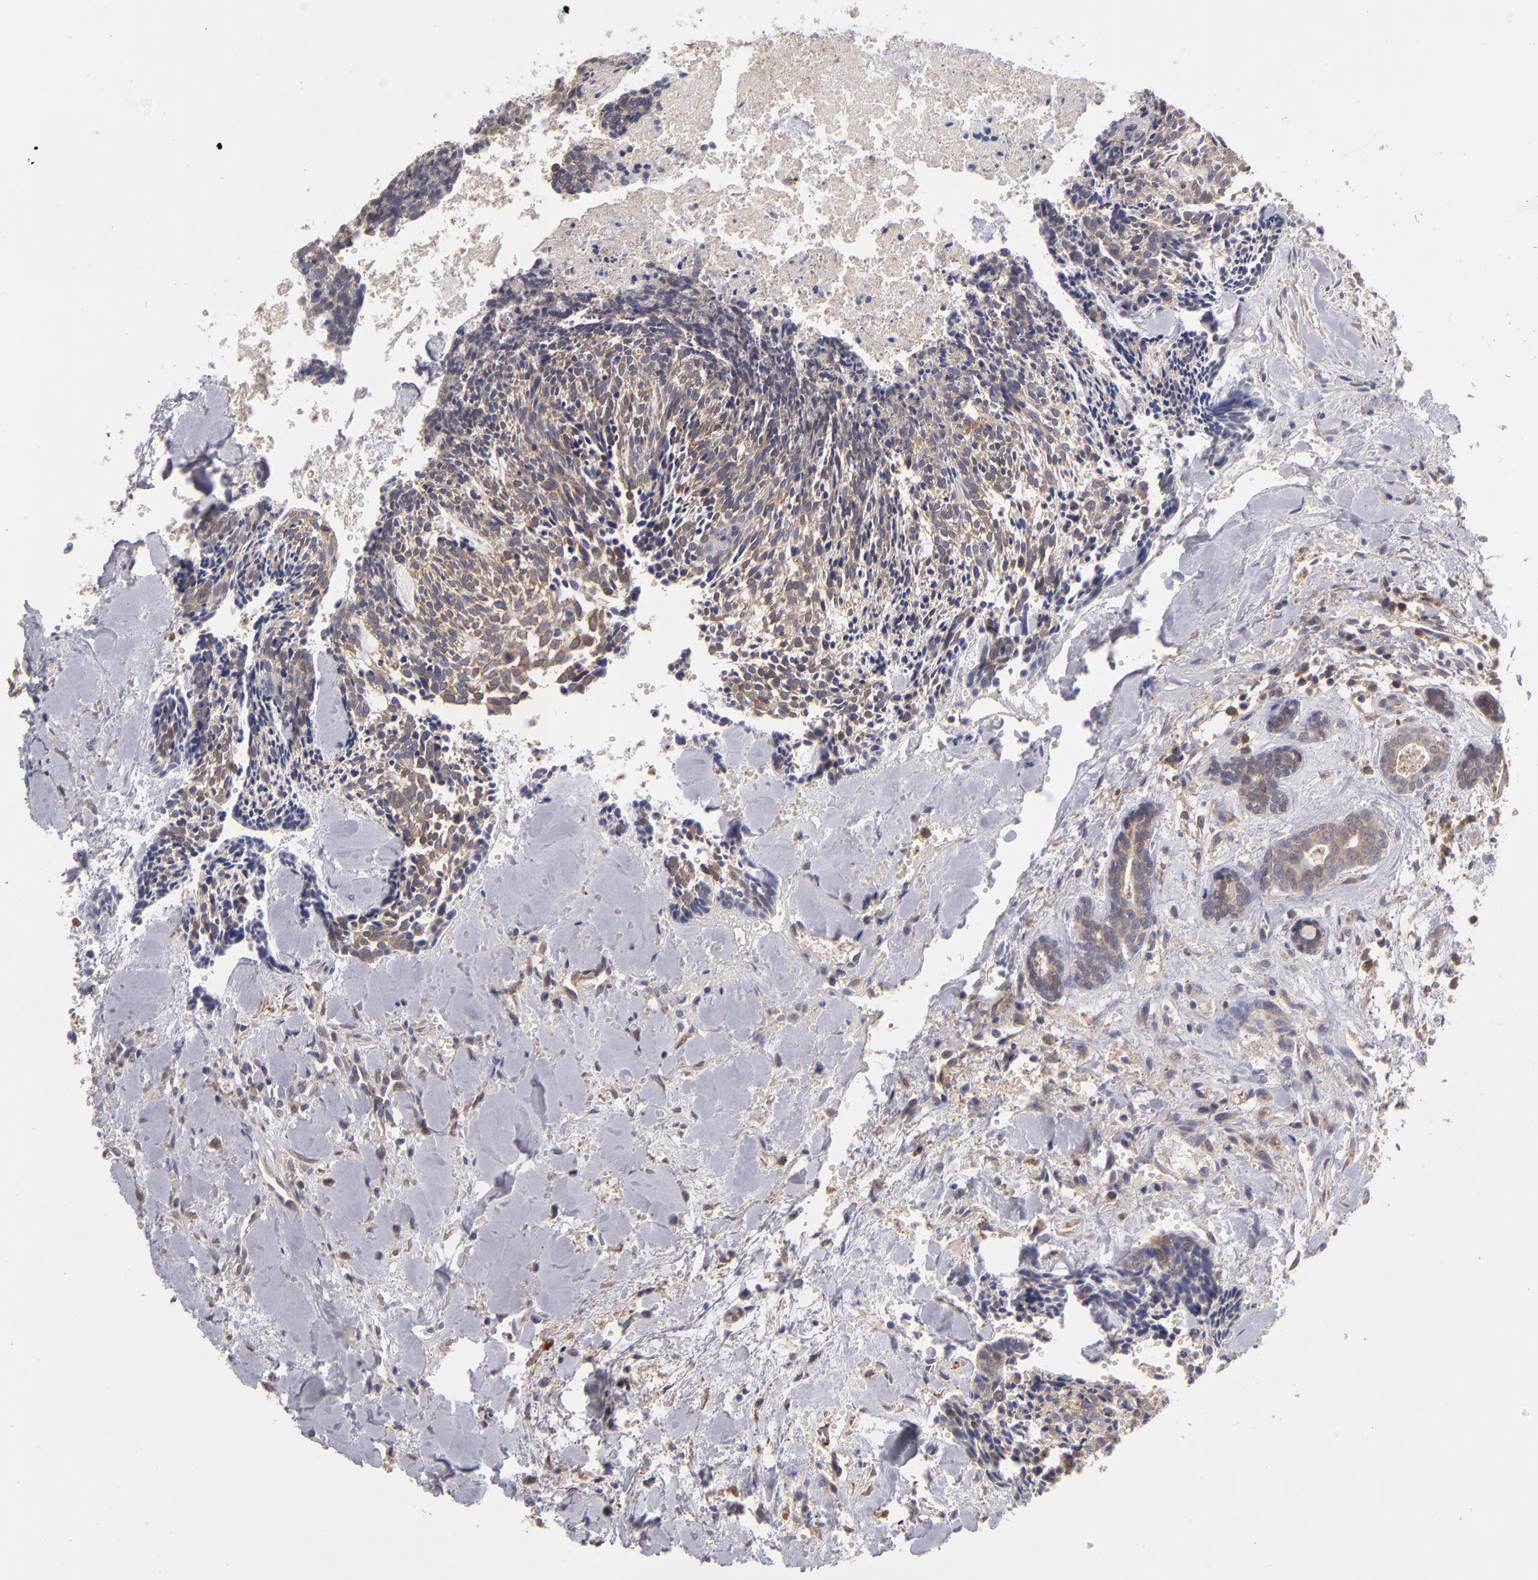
{"staining": {"intensity": "moderate", "quantity": ">75%", "location": "cytoplasmic/membranous"}, "tissue": "head and neck cancer", "cell_type": "Tumor cells", "image_type": "cancer", "snomed": [{"axis": "morphology", "description": "Squamous cell carcinoma, NOS"}, {"axis": "topography", "description": "Salivary gland"}, {"axis": "topography", "description": "Head-Neck"}], "caption": "The micrograph reveals a brown stain indicating the presence of a protein in the cytoplasmic/membranous of tumor cells in head and neck cancer. The protein is shown in brown color, while the nuclei are stained blue.", "gene": "MTHFD1", "patient": {"sex": "male", "age": 70}}